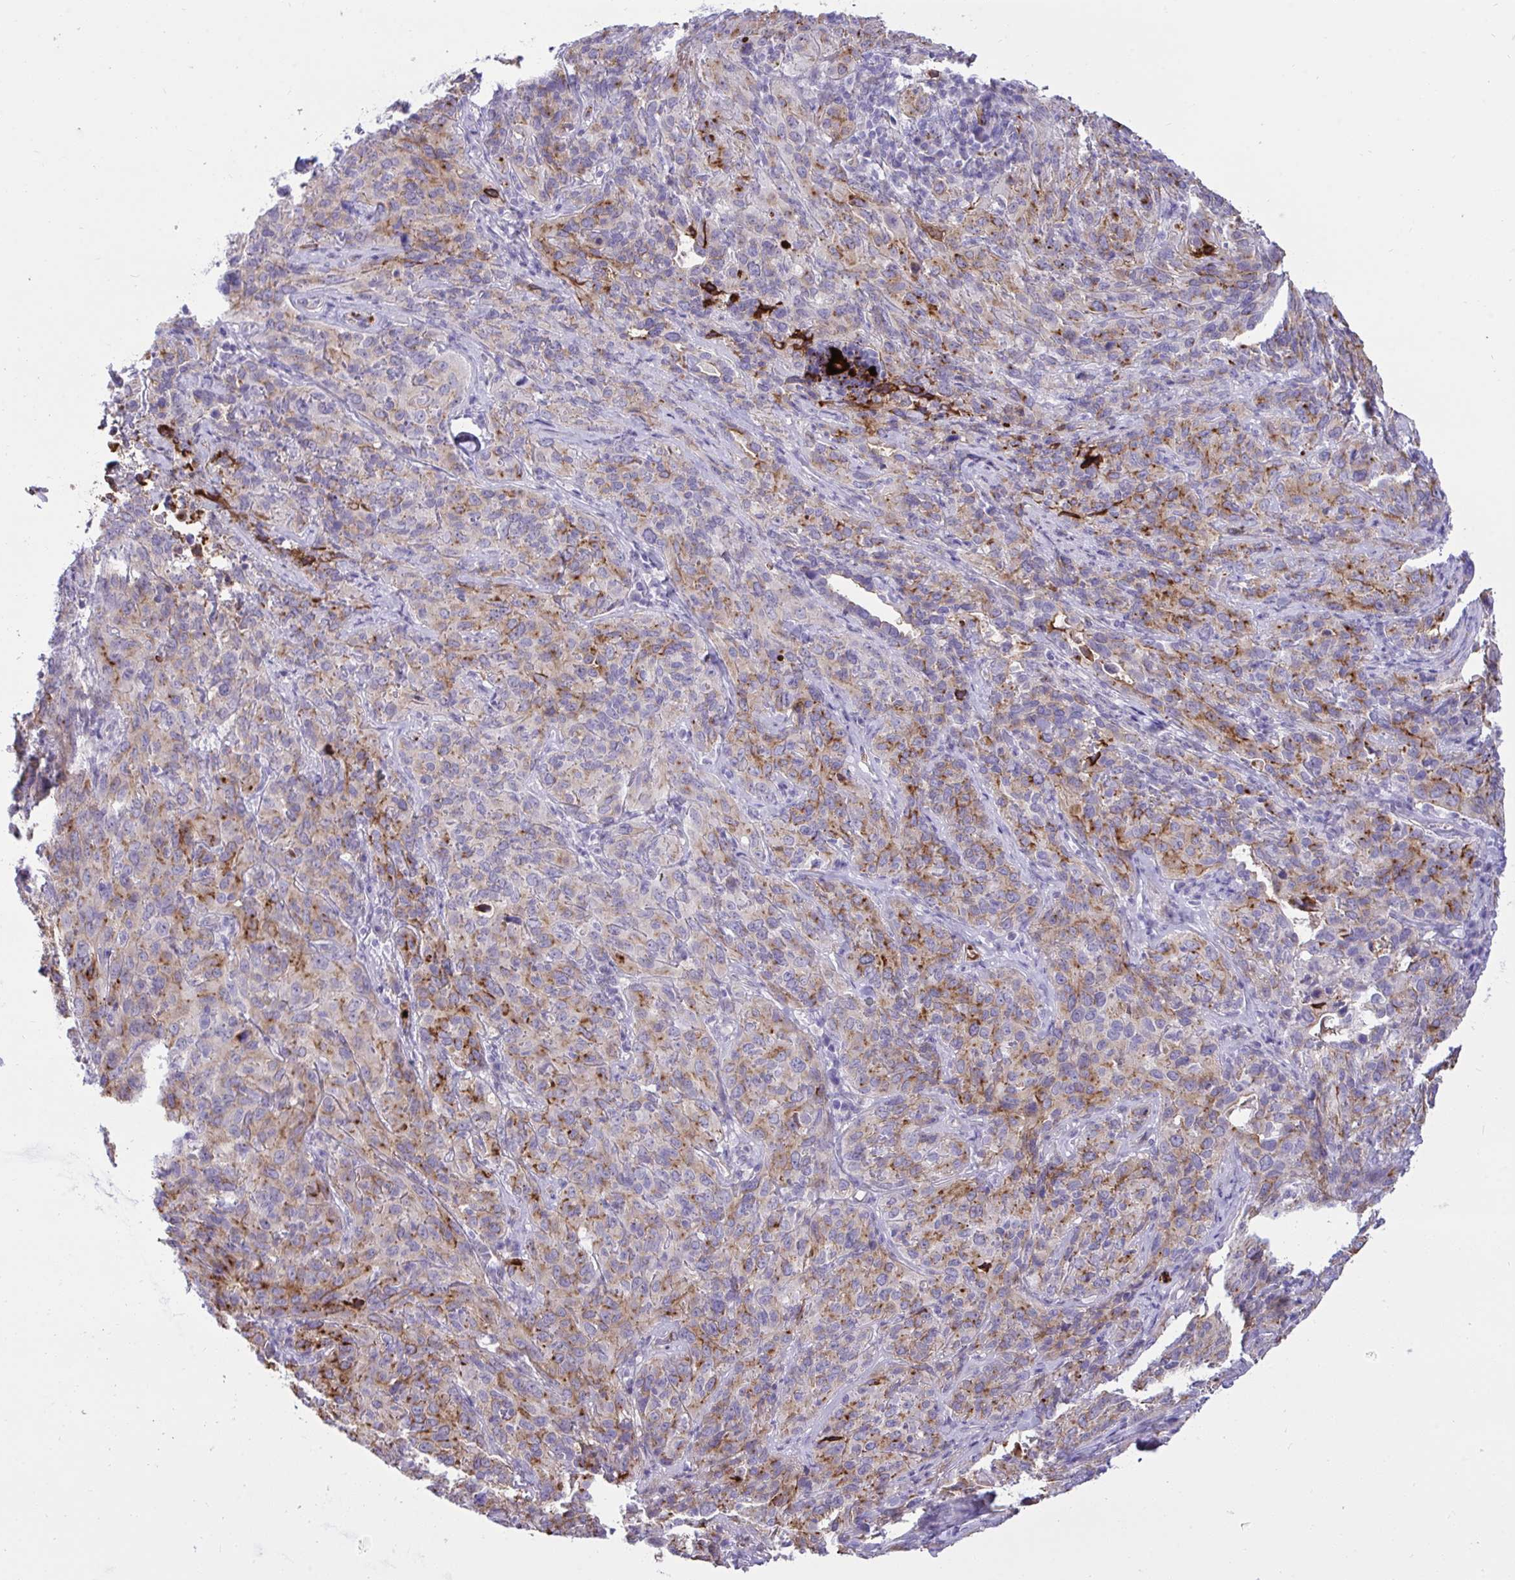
{"staining": {"intensity": "moderate", "quantity": "<25%", "location": "cytoplasmic/membranous"}, "tissue": "cervical cancer", "cell_type": "Tumor cells", "image_type": "cancer", "snomed": [{"axis": "morphology", "description": "Squamous cell carcinoma, NOS"}, {"axis": "topography", "description": "Cervix"}], "caption": "High-magnification brightfield microscopy of cervical cancer stained with DAB (3,3'-diaminobenzidine) (brown) and counterstained with hematoxylin (blue). tumor cells exhibit moderate cytoplasmic/membranous positivity is identified in about<25% of cells.", "gene": "F2", "patient": {"sex": "female", "age": 51}}